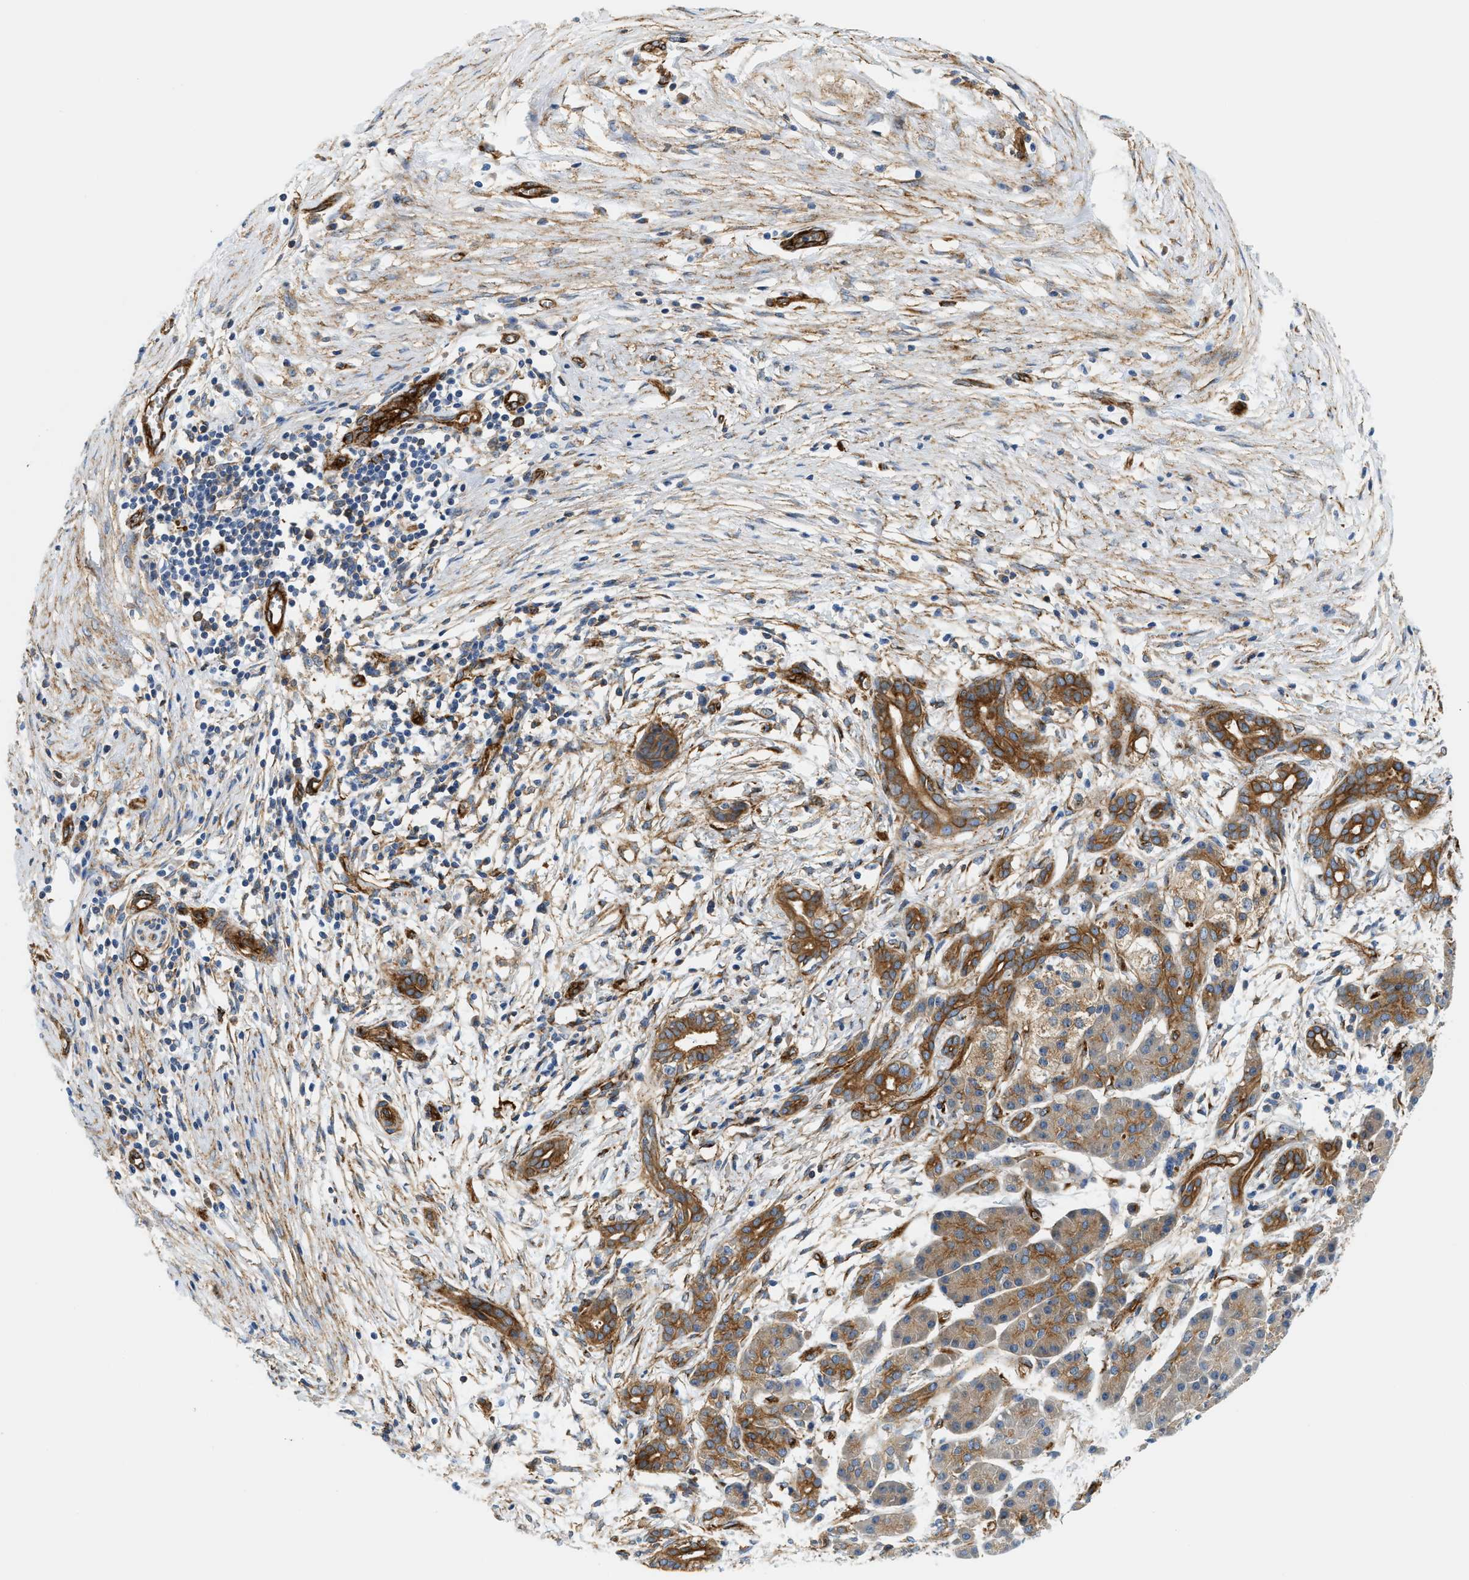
{"staining": {"intensity": "moderate", "quantity": ">75%", "location": "cytoplasmic/membranous"}, "tissue": "pancreatic cancer", "cell_type": "Tumor cells", "image_type": "cancer", "snomed": [{"axis": "morphology", "description": "Adenocarcinoma, NOS"}, {"axis": "topography", "description": "Pancreas"}], "caption": "Immunohistochemical staining of adenocarcinoma (pancreatic) reveals medium levels of moderate cytoplasmic/membranous protein positivity in approximately >75% of tumor cells.", "gene": "HIP1", "patient": {"sex": "female", "age": 70}}